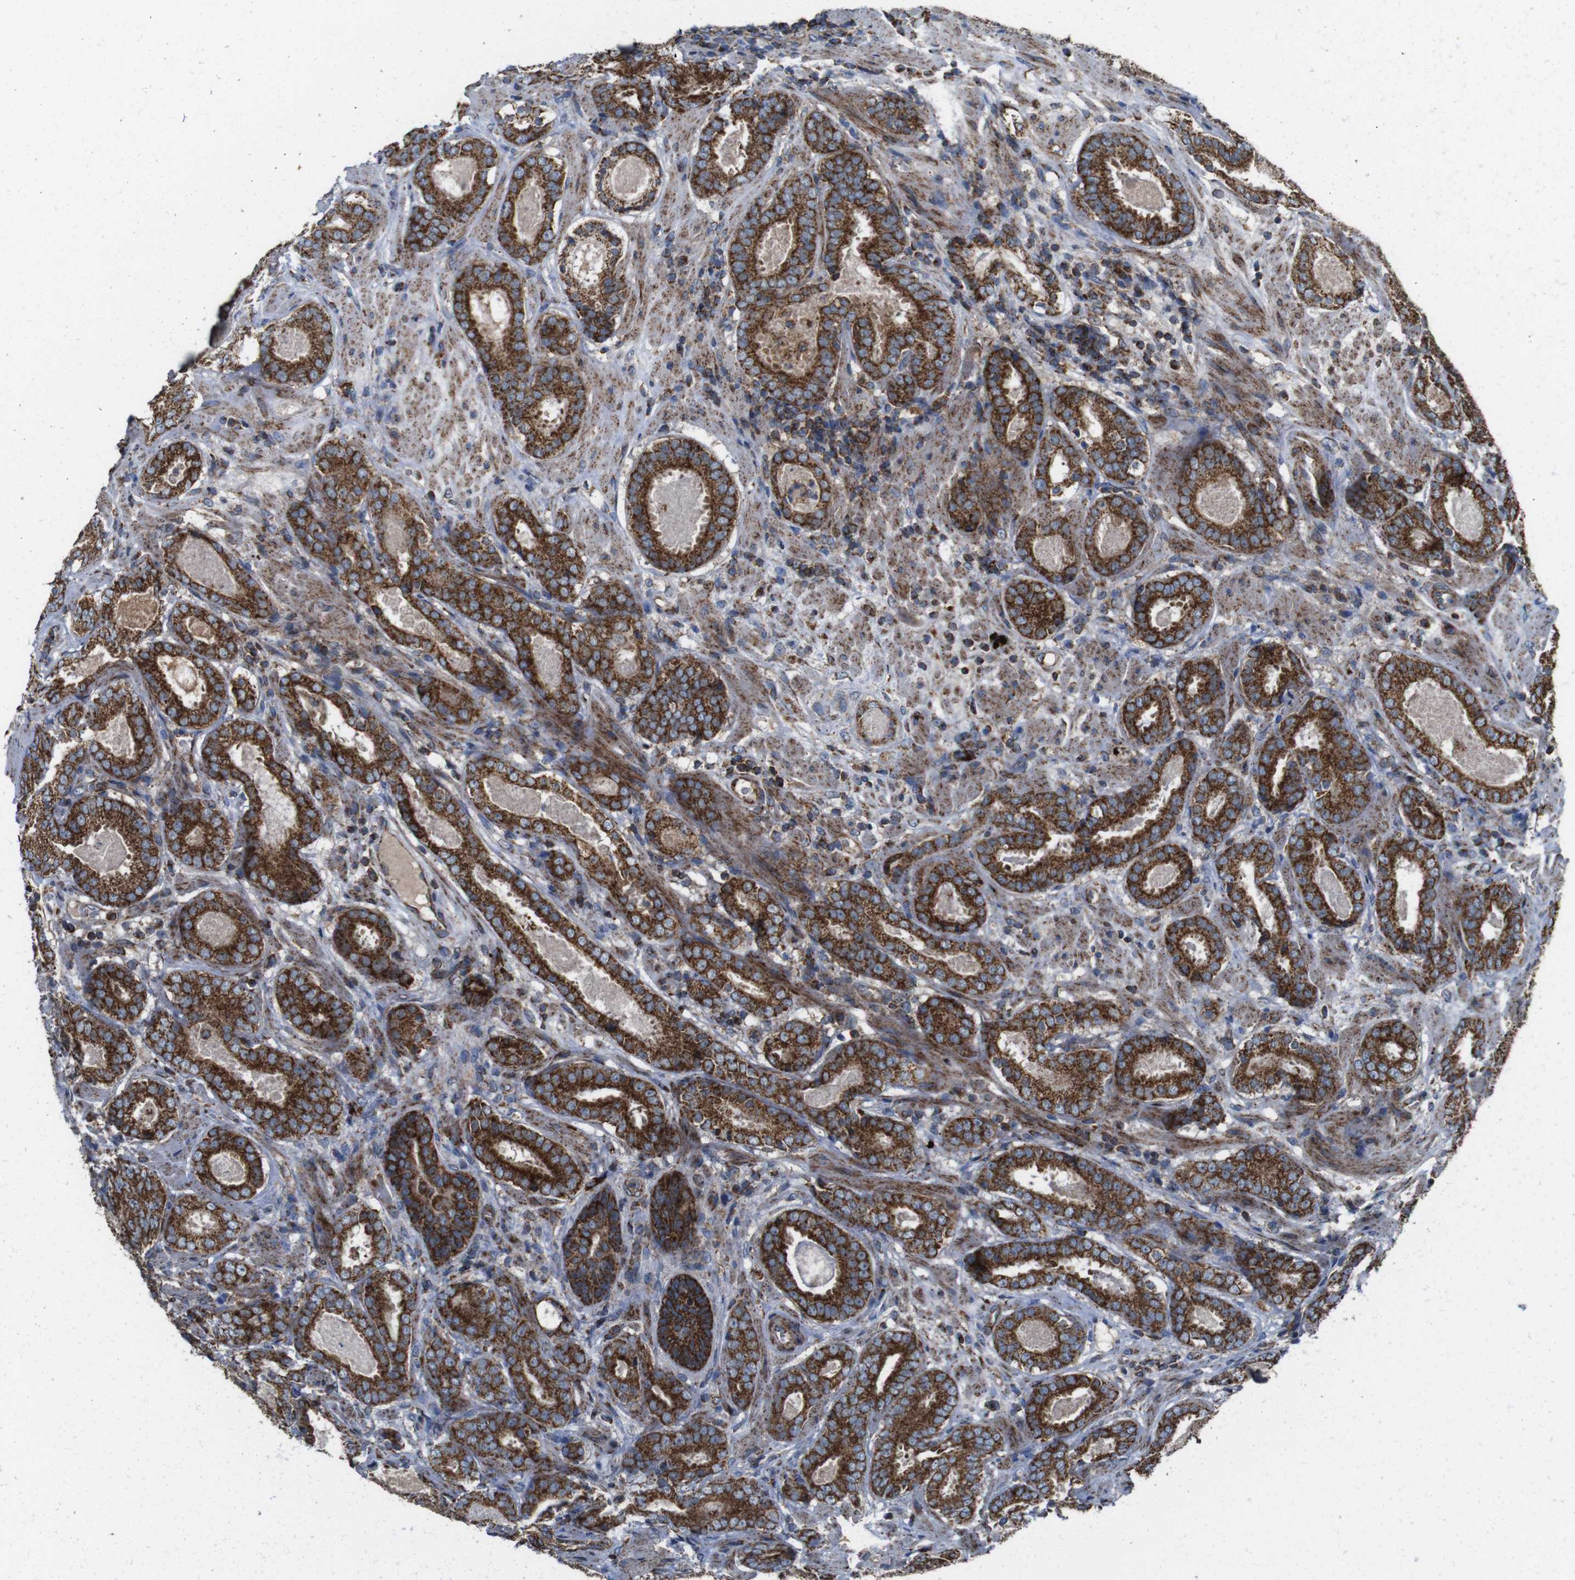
{"staining": {"intensity": "strong", "quantity": ">75%", "location": "cytoplasmic/membranous"}, "tissue": "prostate cancer", "cell_type": "Tumor cells", "image_type": "cancer", "snomed": [{"axis": "morphology", "description": "Adenocarcinoma, Low grade"}, {"axis": "topography", "description": "Prostate"}], "caption": "Strong cytoplasmic/membranous staining for a protein is appreciated in about >75% of tumor cells of prostate cancer (adenocarcinoma (low-grade)) using immunohistochemistry.", "gene": "HK1", "patient": {"sex": "male", "age": 69}}